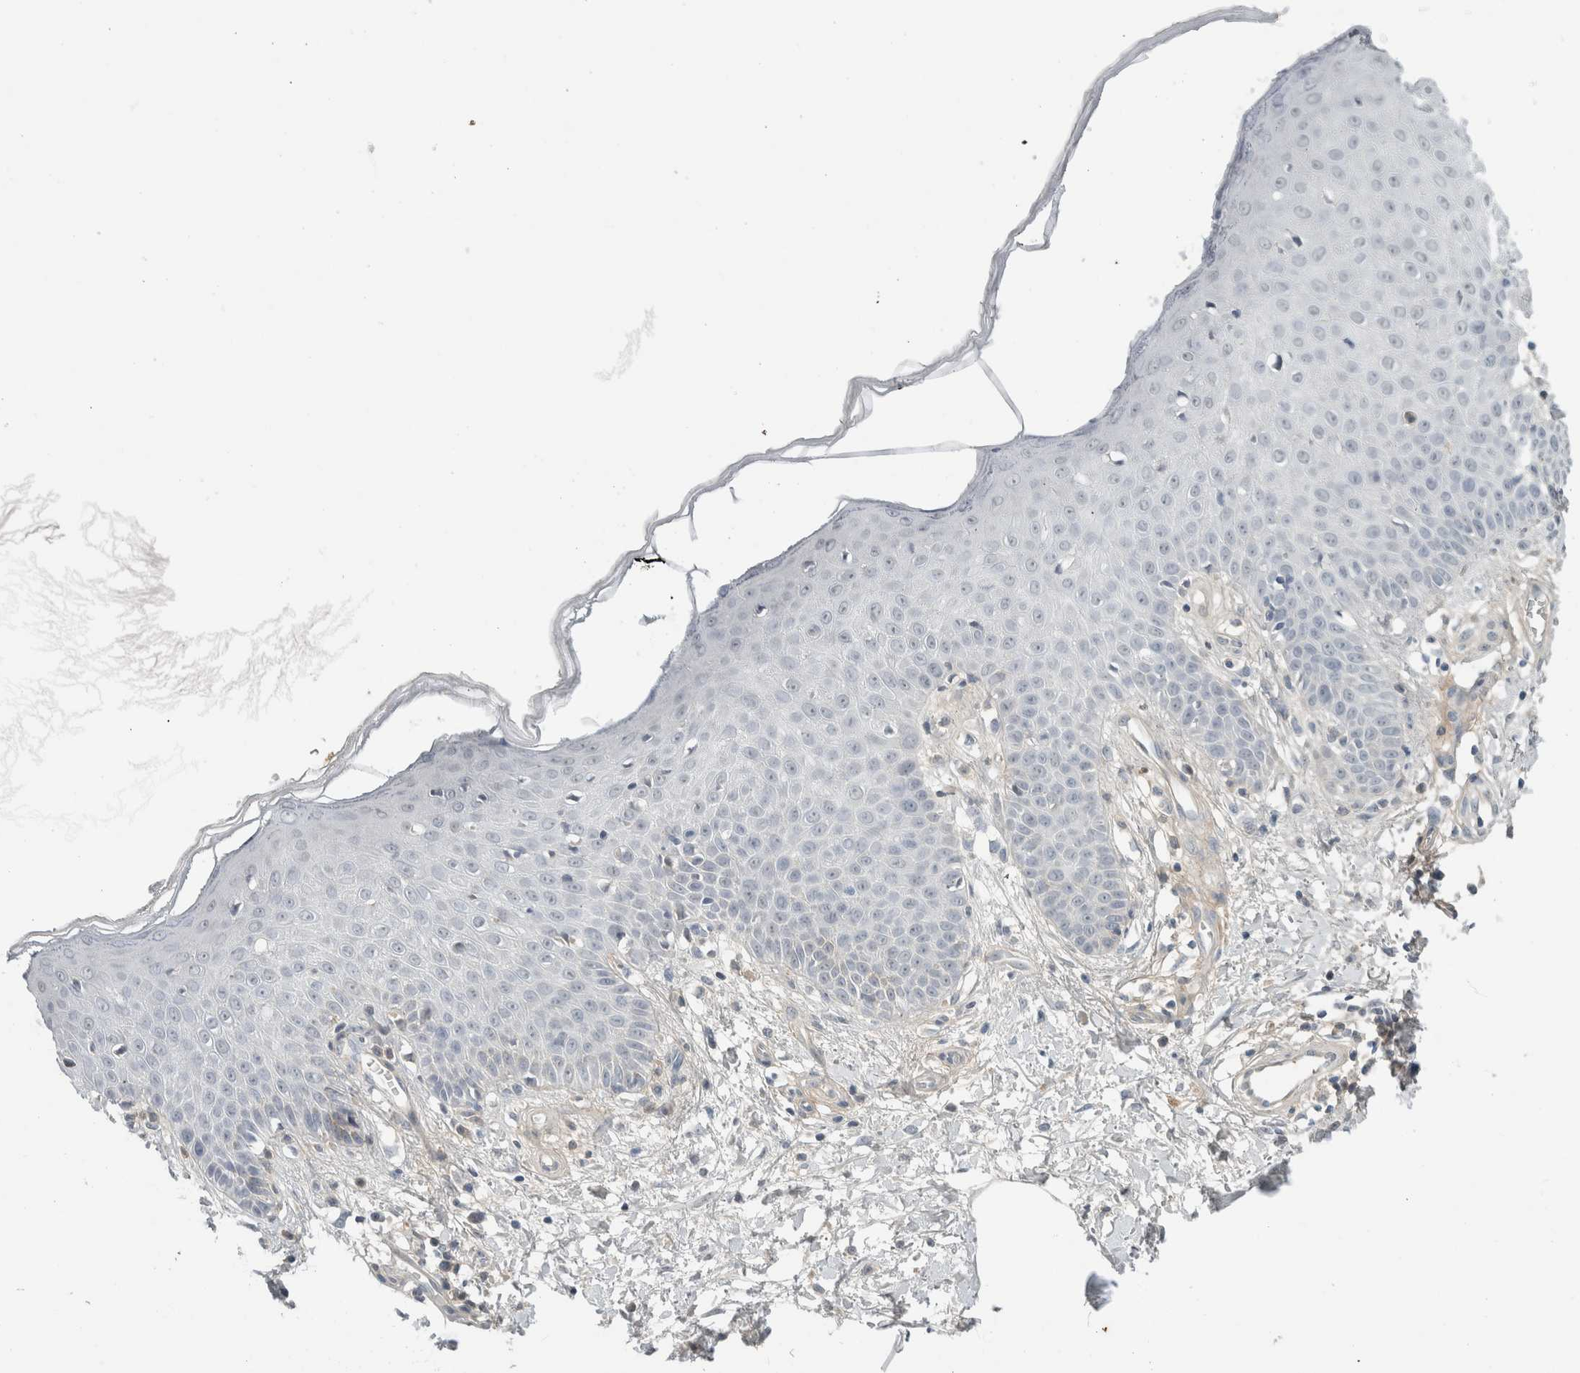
{"staining": {"intensity": "negative", "quantity": "none", "location": "none"}, "tissue": "skin", "cell_type": "Fibroblasts", "image_type": "normal", "snomed": [{"axis": "morphology", "description": "Normal tissue, NOS"}, {"axis": "morphology", "description": "Inflammation, NOS"}, {"axis": "topography", "description": "Skin"}], "caption": "This is an immunohistochemistry (IHC) image of normal human skin. There is no expression in fibroblasts.", "gene": "HCN3", "patient": {"sex": "female", "age": 44}}